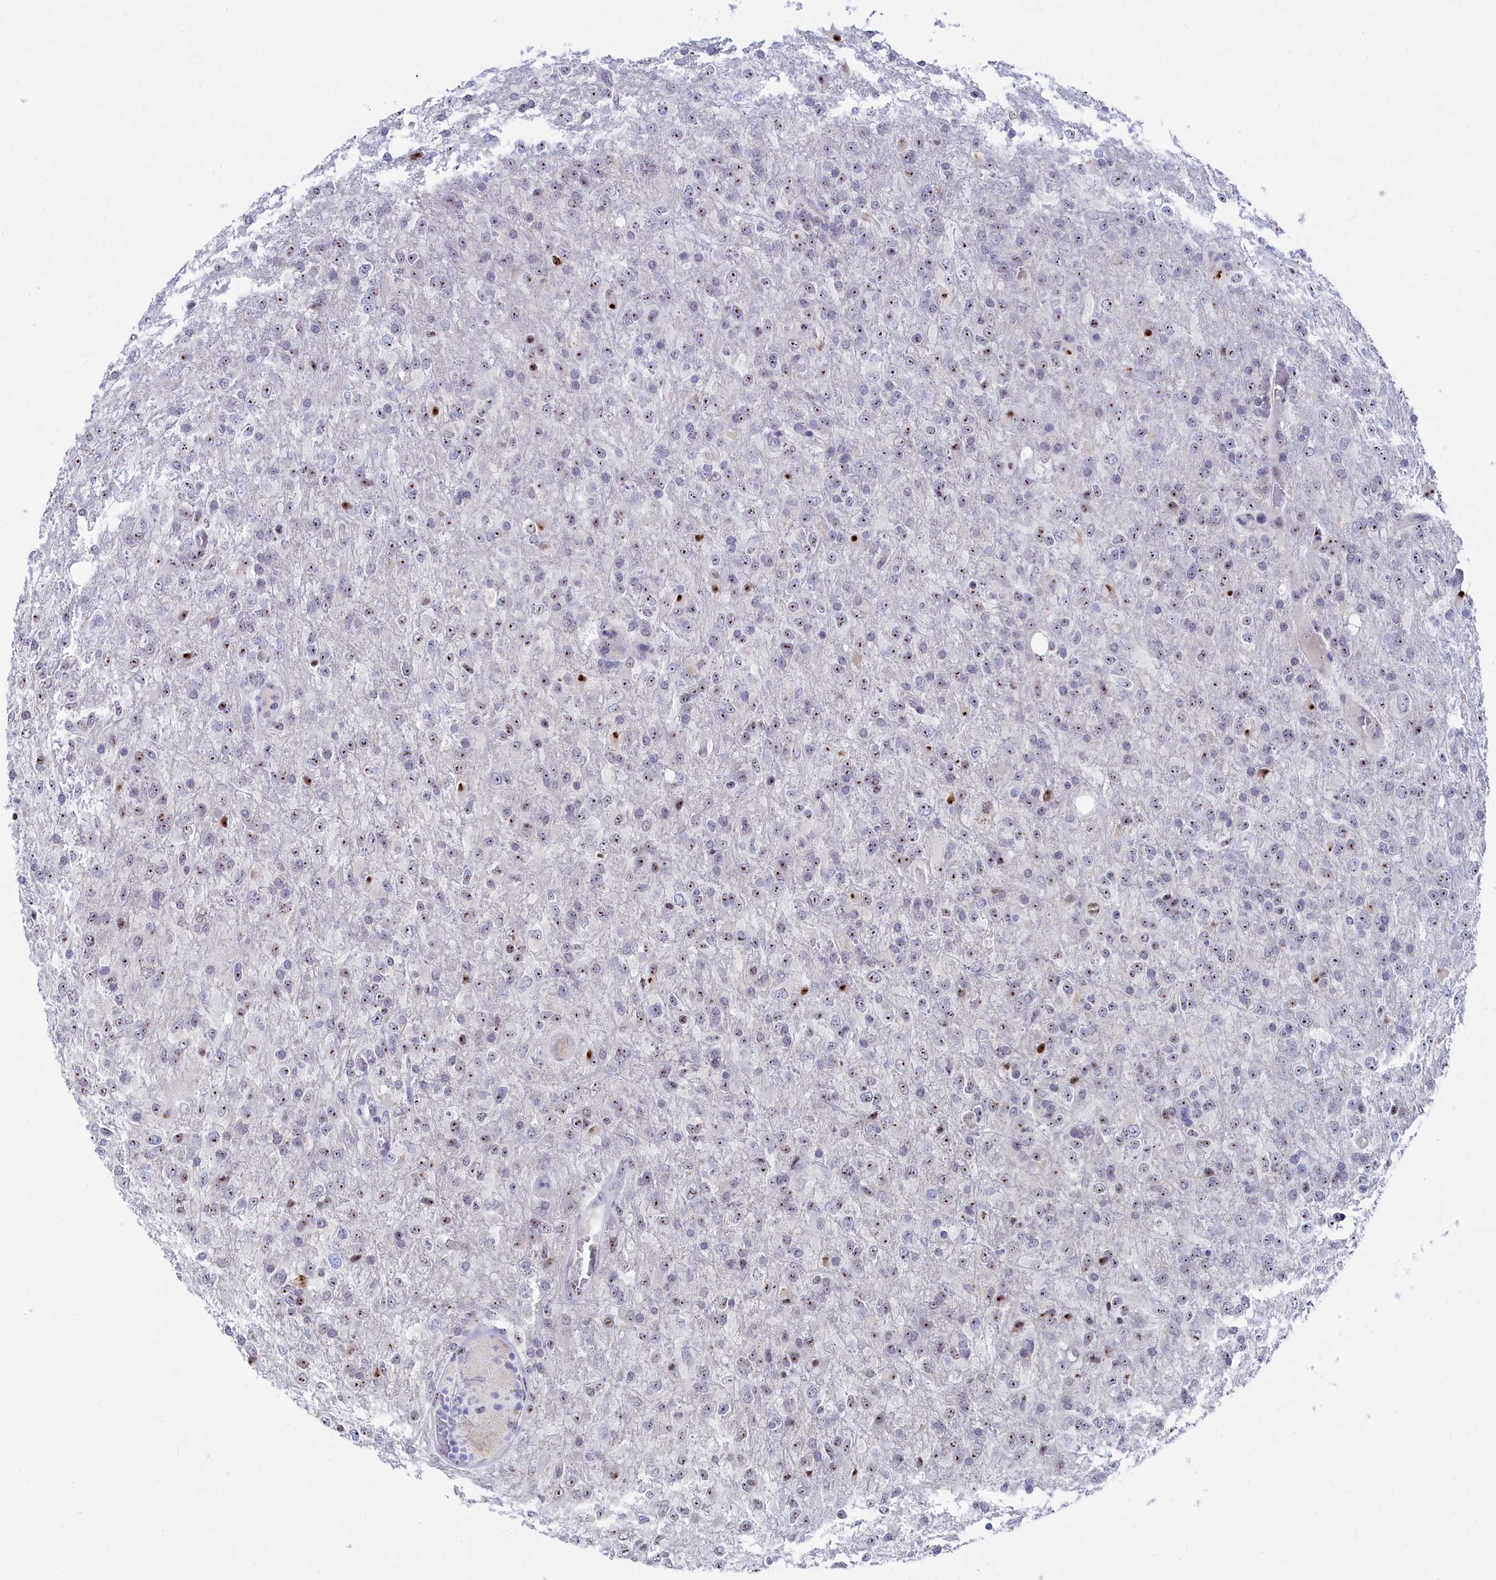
{"staining": {"intensity": "moderate", "quantity": "25%-75%", "location": "nuclear"}, "tissue": "glioma", "cell_type": "Tumor cells", "image_type": "cancer", "snomed": [{"axis": "morphology", "description": "Glioma, malignant, High grade"}, {"axis": "topography", "description": "Brain"}], "caption": "Human malignant glioma (high-grade) stained with a brown dye demonstrates moderate nuclear positive positivity in approximately 25%-75% of tumor cells.", "gene": "RSL1D1", "patient": {"sex": "female", "age": 74}}